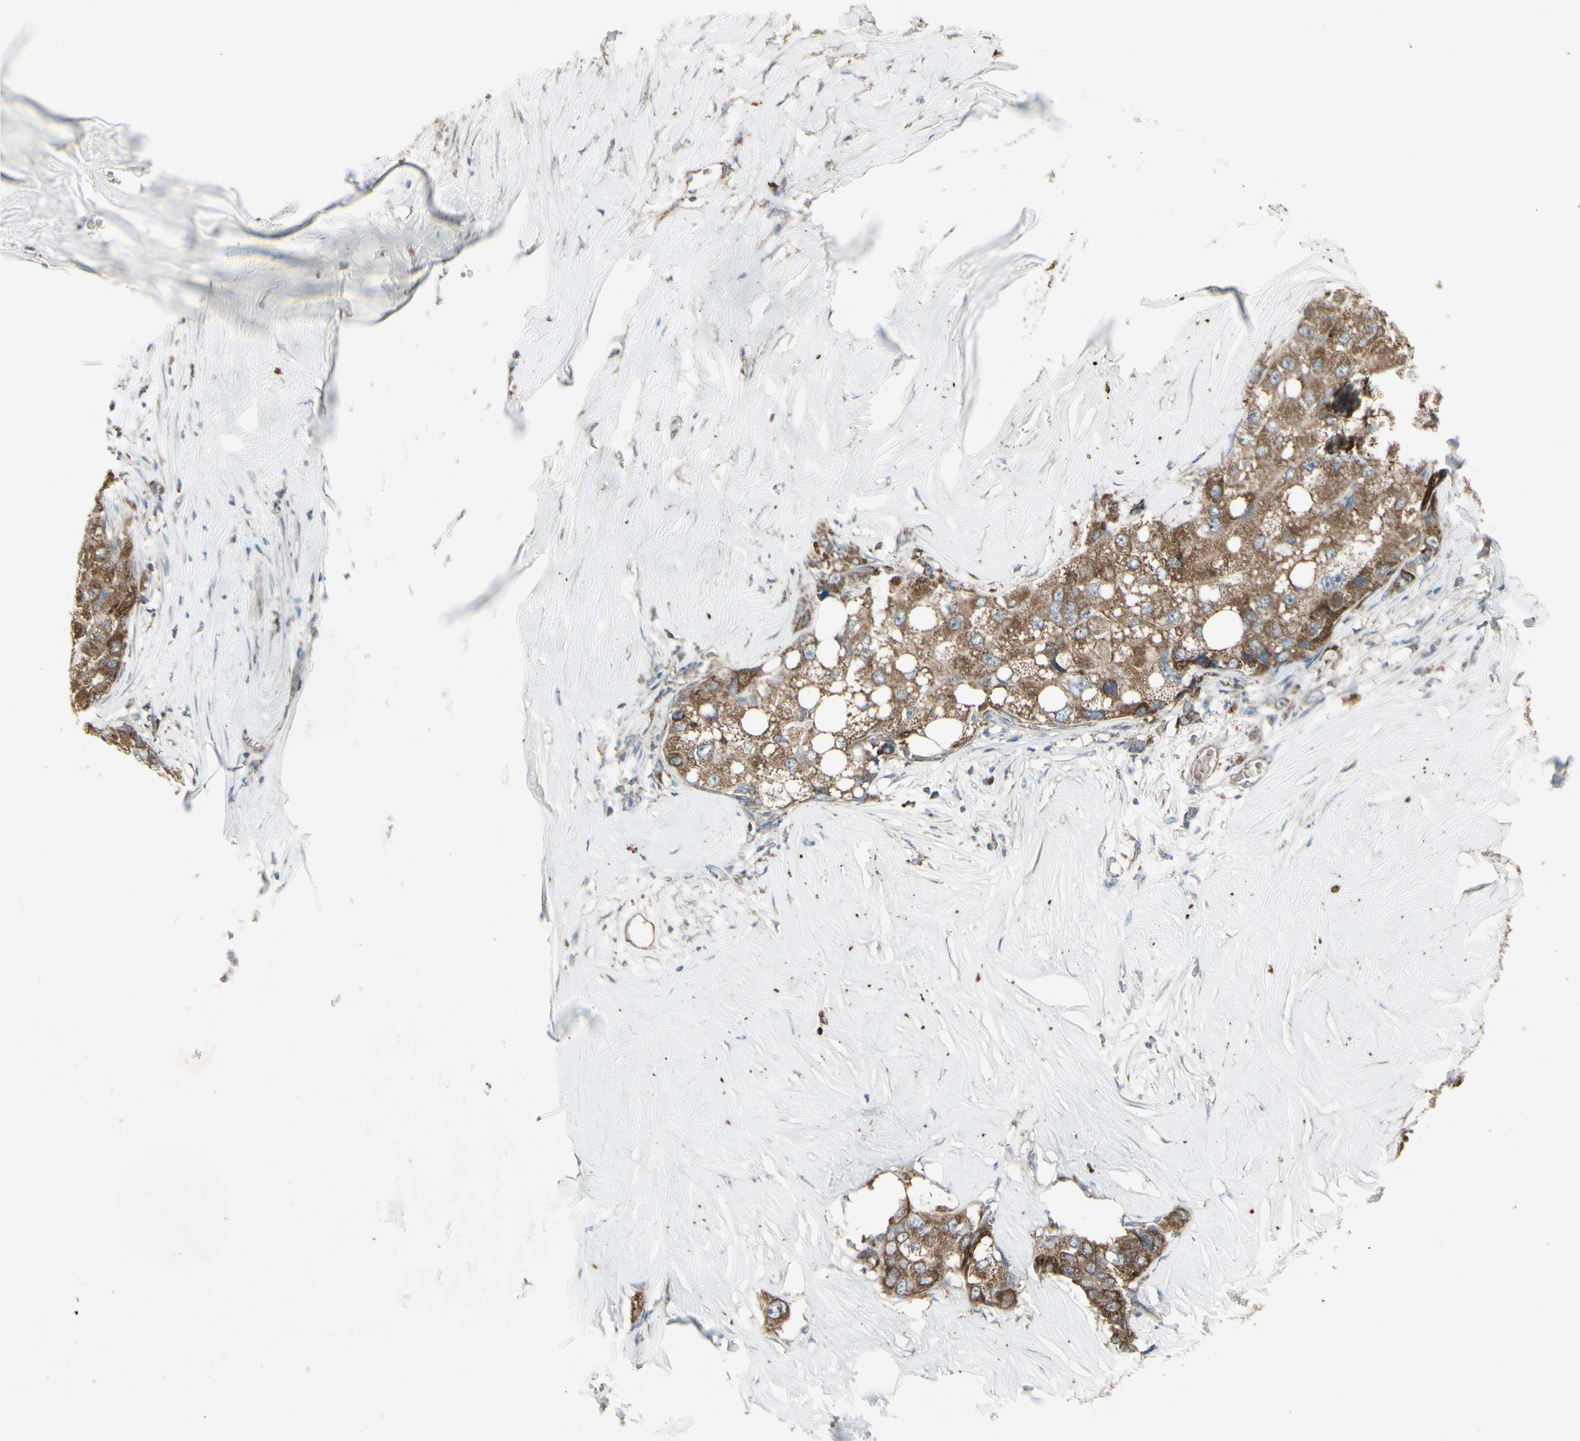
{"staining": {"intensity": "moderate", "quantity": ">75%", "location": "cytoplasmic/membranous"}, "tissue": "liver cancer", "cell_type": "Tumor cells", "image_type": "cancer", "snomed": [{"axis": "morphology", "description": "Carcinoma, Hepatocellular, NOS"}, {"axis": "topography", "description": "Liver"}], "caption": "A high-resolution image shows IHC staining of liver cancer, which demonstrates moderate cytoplasmic/membranous staining in about >75% of tumor cells. (brown staining indicates protein expression, while blue staining denotes nuclei).", "gene": "SHC1", "patient": {"sex": "male", "age": 80}}